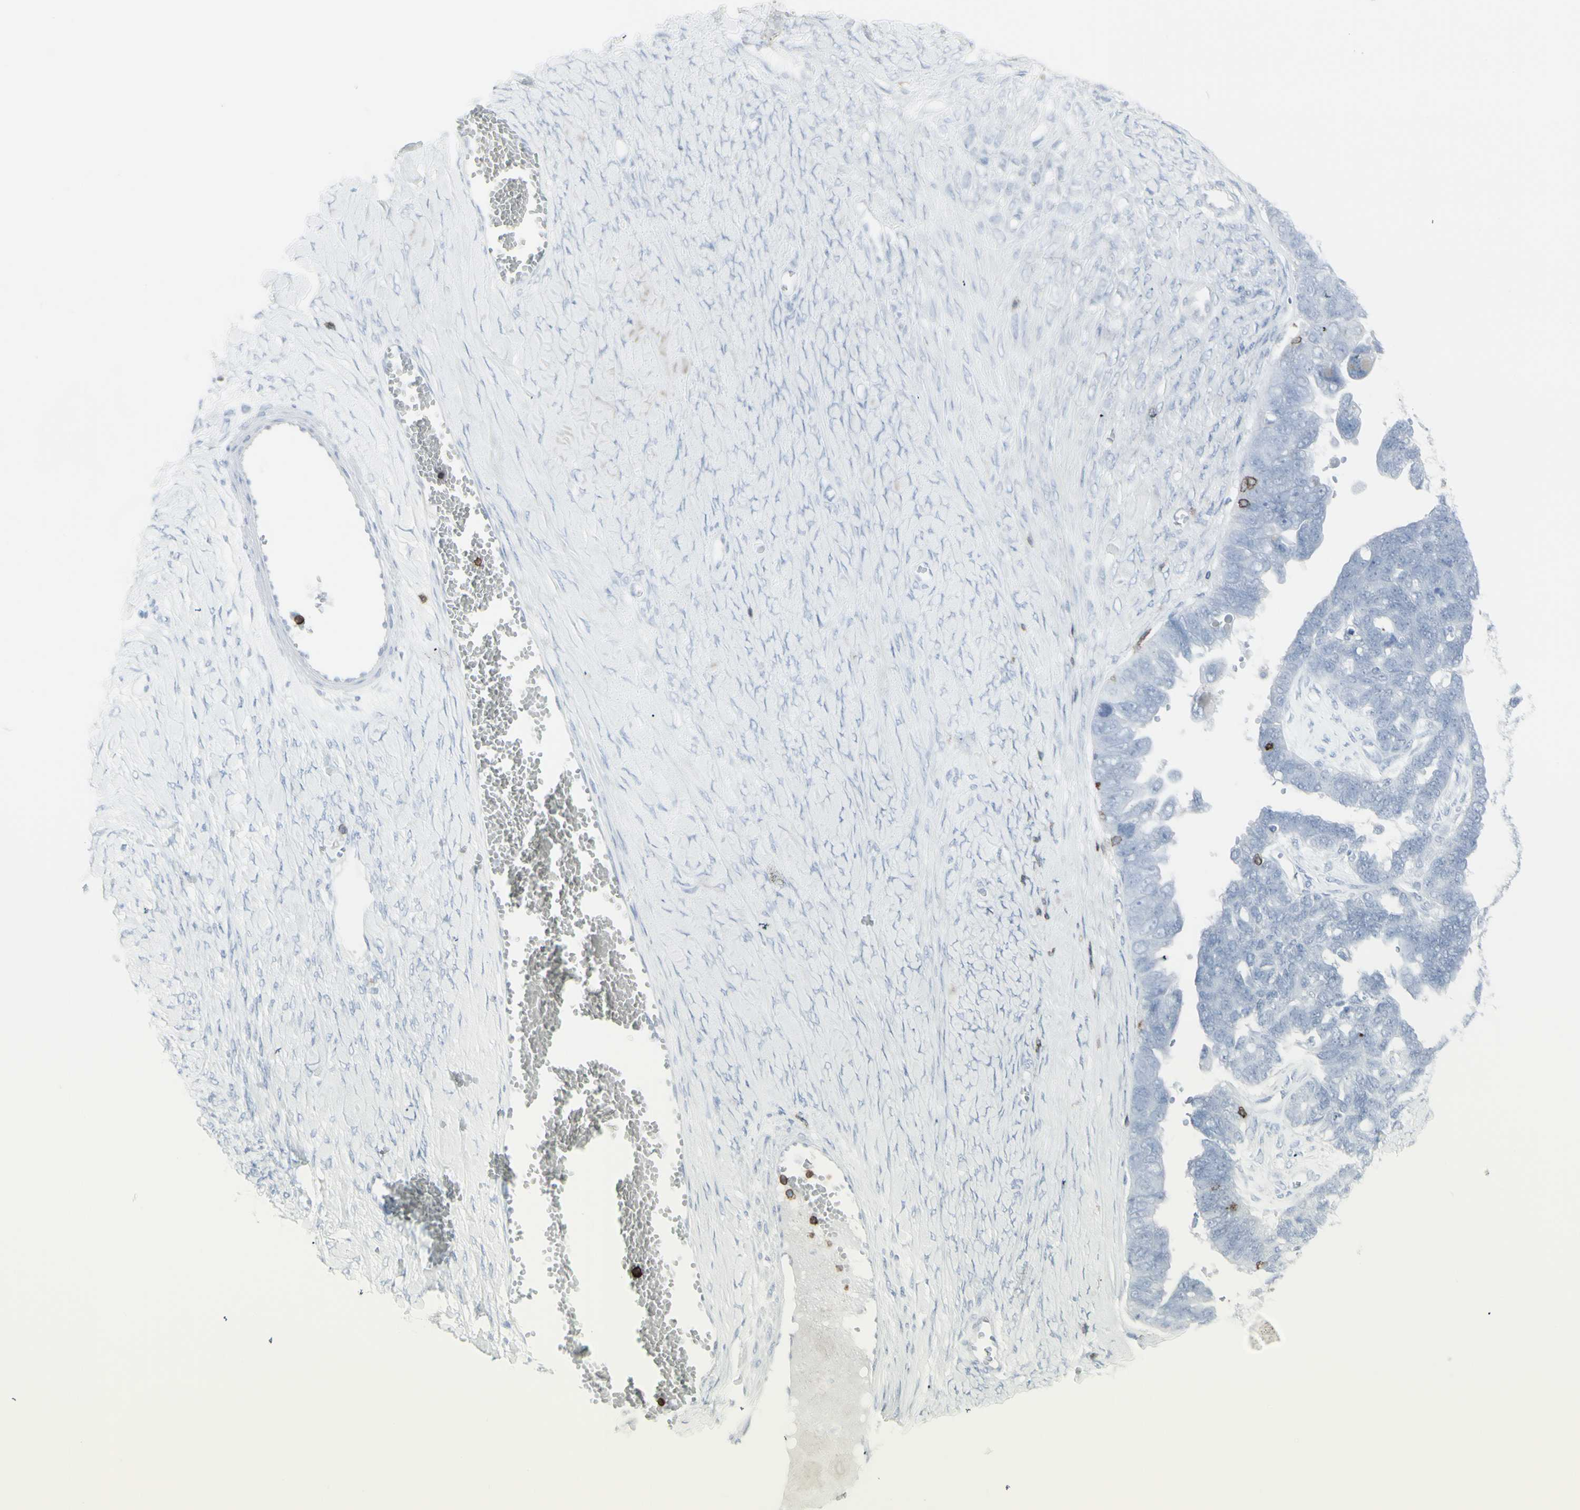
{"staining": {"intensity": "negative", "quantity": "none", "location": "none"}, "tissue": "ovarian cancer", "cell_type": "Tumor cells", "image_type": "cancer", "snomed": [{"axis": "morphology", "description": "Cystadenocarcinoma, serous, NOS"}, {"axis": "topography", "description": "Ovary"}], "caption": "Immunohistochemical staining of human ovarian cancer demonstrates no significant expression in tumor cells.", "gene": "CD247", "patient": {"sex": "female", "age": 79}}